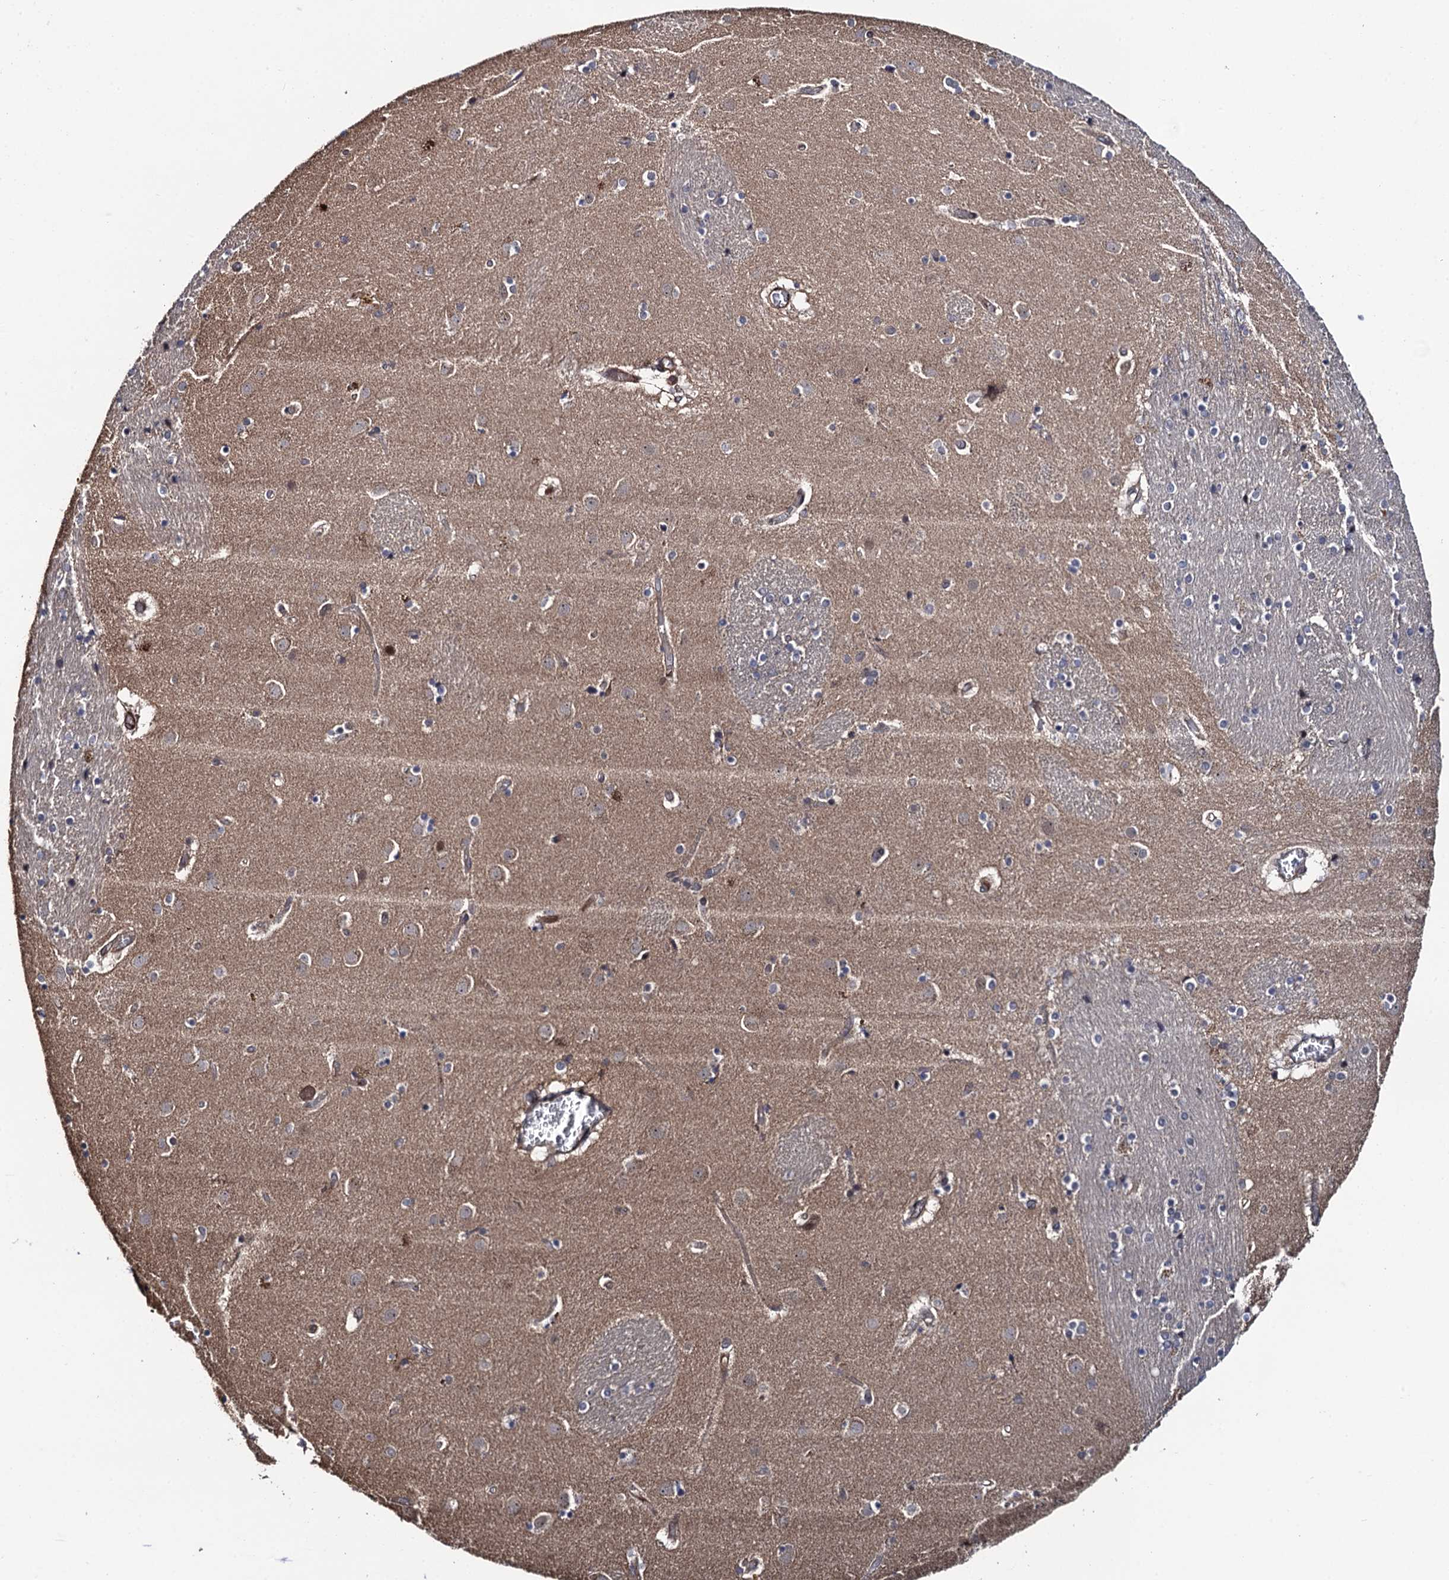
{"staining": {"intensity": "moderate", "quantity": "<25%", "location": "cytoplasmic/membranous,nuclear"}, "tissue": "caudate", "cell_type": "Glial cells", "image_type": "normal", "snomed": [{"axis": "morphology", "description": "Normal tissue, NOS"}, {"axis": "topography", "description": "Lateral ventricle wall"}], "caption": "About <25% of glial cells in benign human caudate display moderate cytoplasmic/membranous,nuclear protein expression as visualized by brown immunohistochemical staining.", "gene": "FSIP1", "patient": {"sex": "male", "age": 70}}